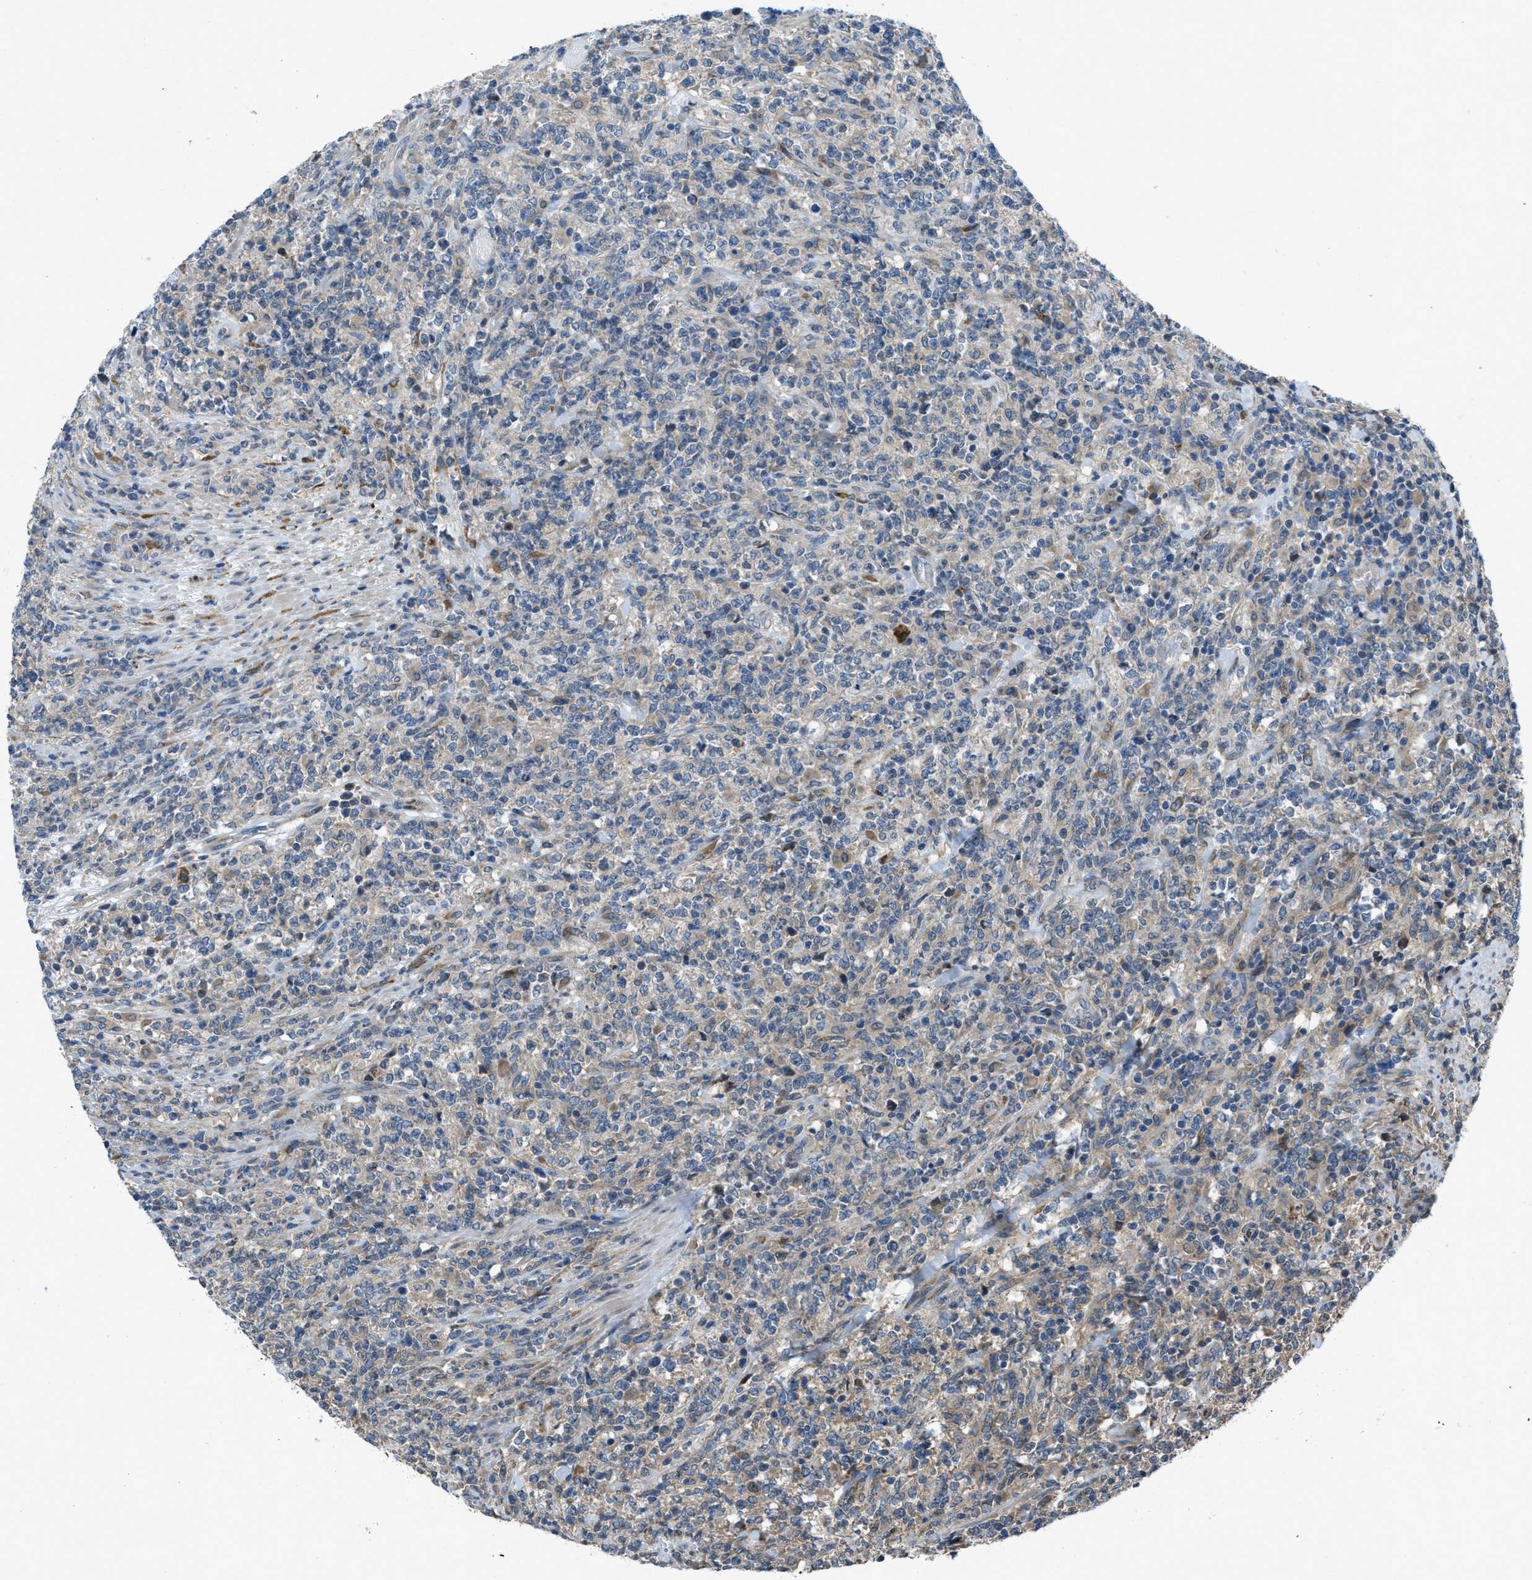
{"staining": {"intensity": "weak", "quantity": "<25%", "location": "cytoplasmic/membranous"}, "tissue": "lymphoma", "cell_type": "Tumor cells", "image_type": "cancer", "snomed": [{"axis": "morphology", "description": "Malignant lymphoma, non-Hodgkin's type, High grade"}, {"axis": "topography", "description": "Soft tissue"}], "caption": "This micrograph is of lymphoma stained with IHC to label a protein in brown with the nuclei are counter-stained blue. There is no expression in tumor cells. (Brightfield microscopy of DAB immunohistochemistry at high magnification).", "gene": "MAP3K20", "patient": {"sex": "male", "age": 18}}